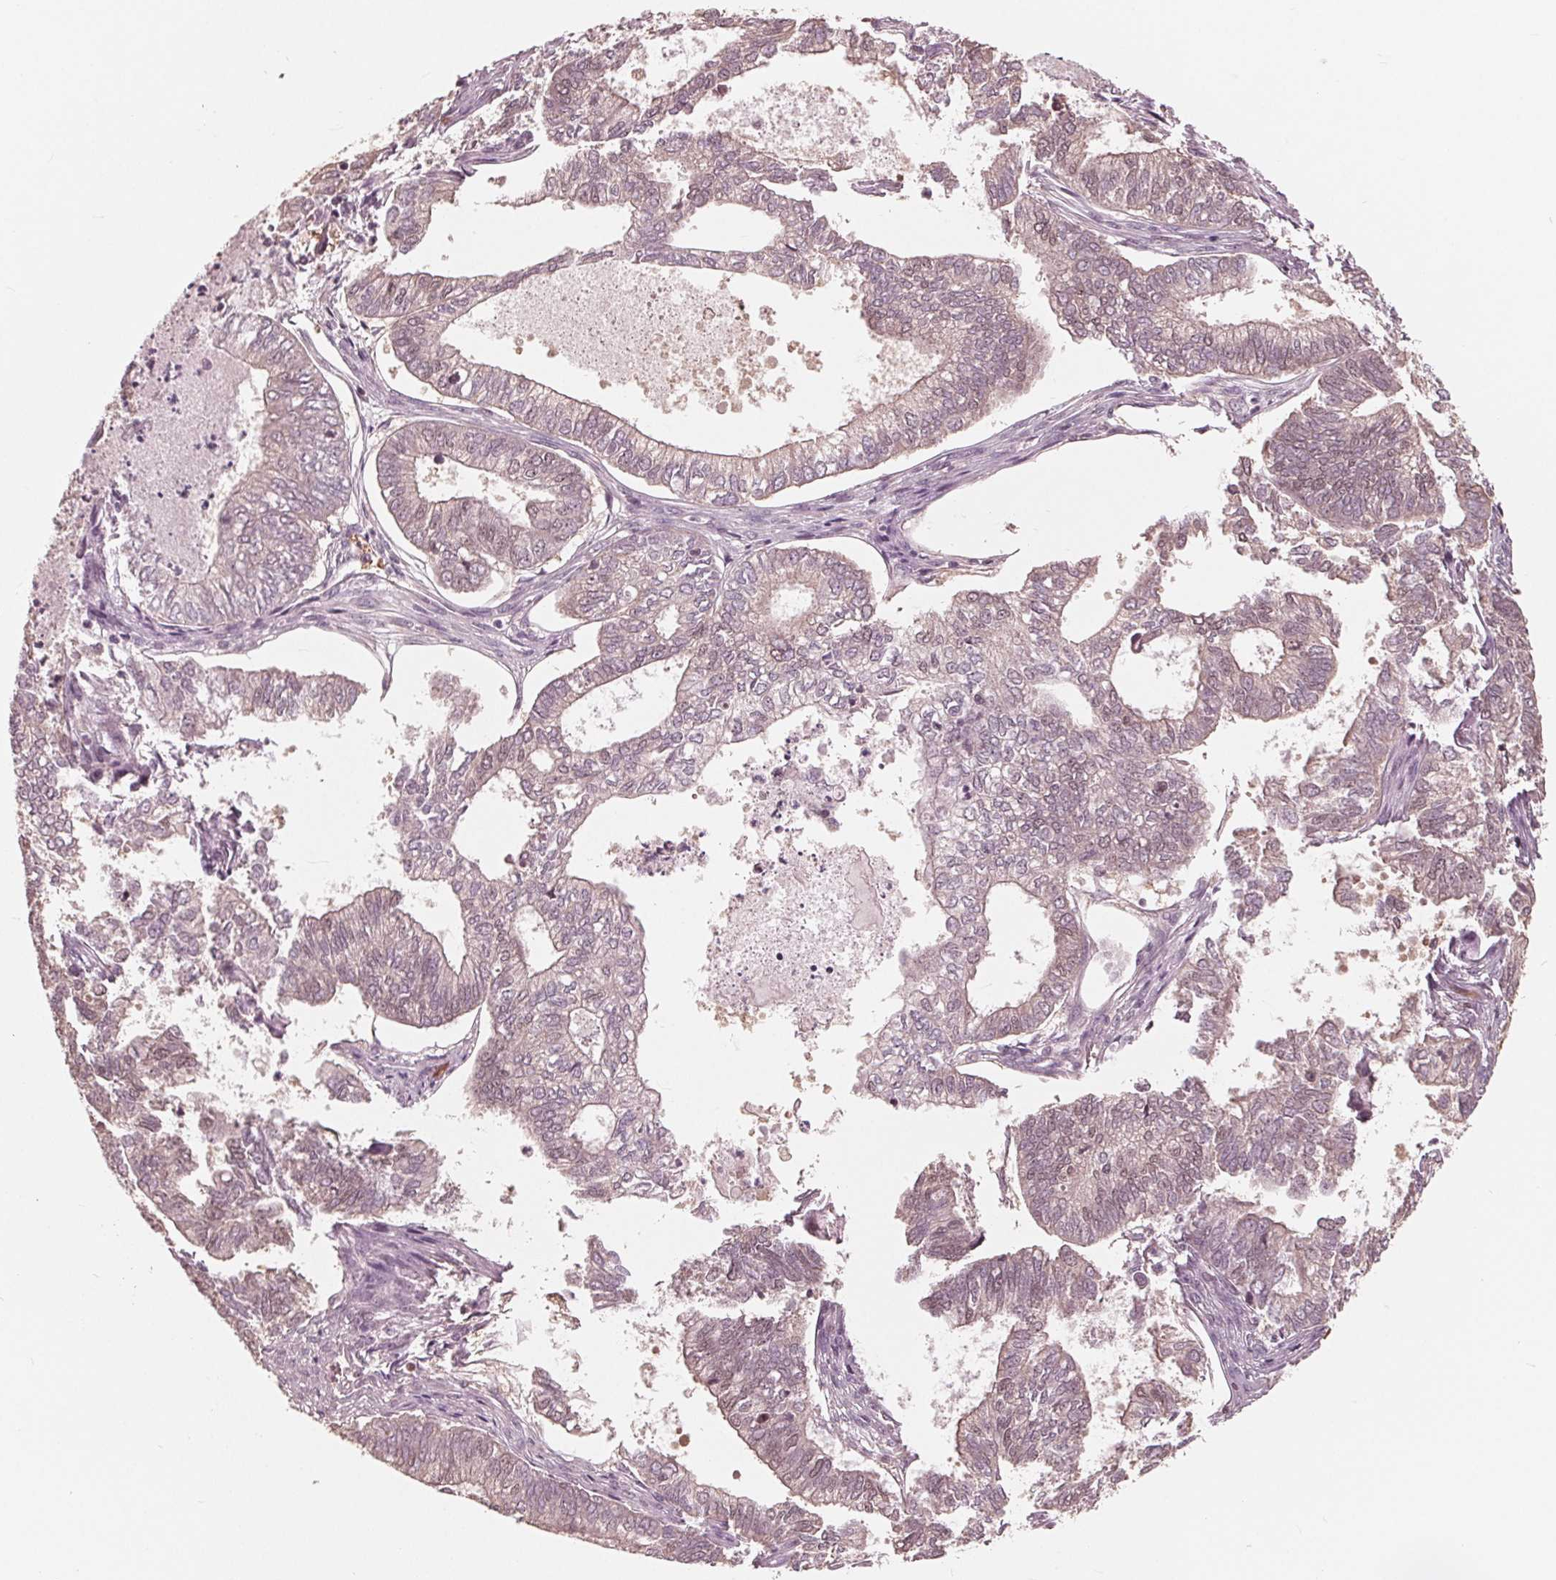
{"staining": {"intensity": "weak", "quantity": "25%-75%", "location": "cytoplasmic/membranous,nuclear"}, "tissue": "ovarian cancer", "cell_type": "Tumor cells", "image_type": "cancer", "snomed": [{"axis": "morphology", "description": "Carcinoma, endometroid"}, {"axis": "topography", "description": "Ovary"}], "caption": "Ovarian cancer (endometroid carcinoma) stained with immunohistochemistry displays weak cytoplasmic/membranous and nuclear positivity in about 25%-75% of tumor cells.", "gene": "HIRIP3", "patient": {"sex": "female", "age": 64}}